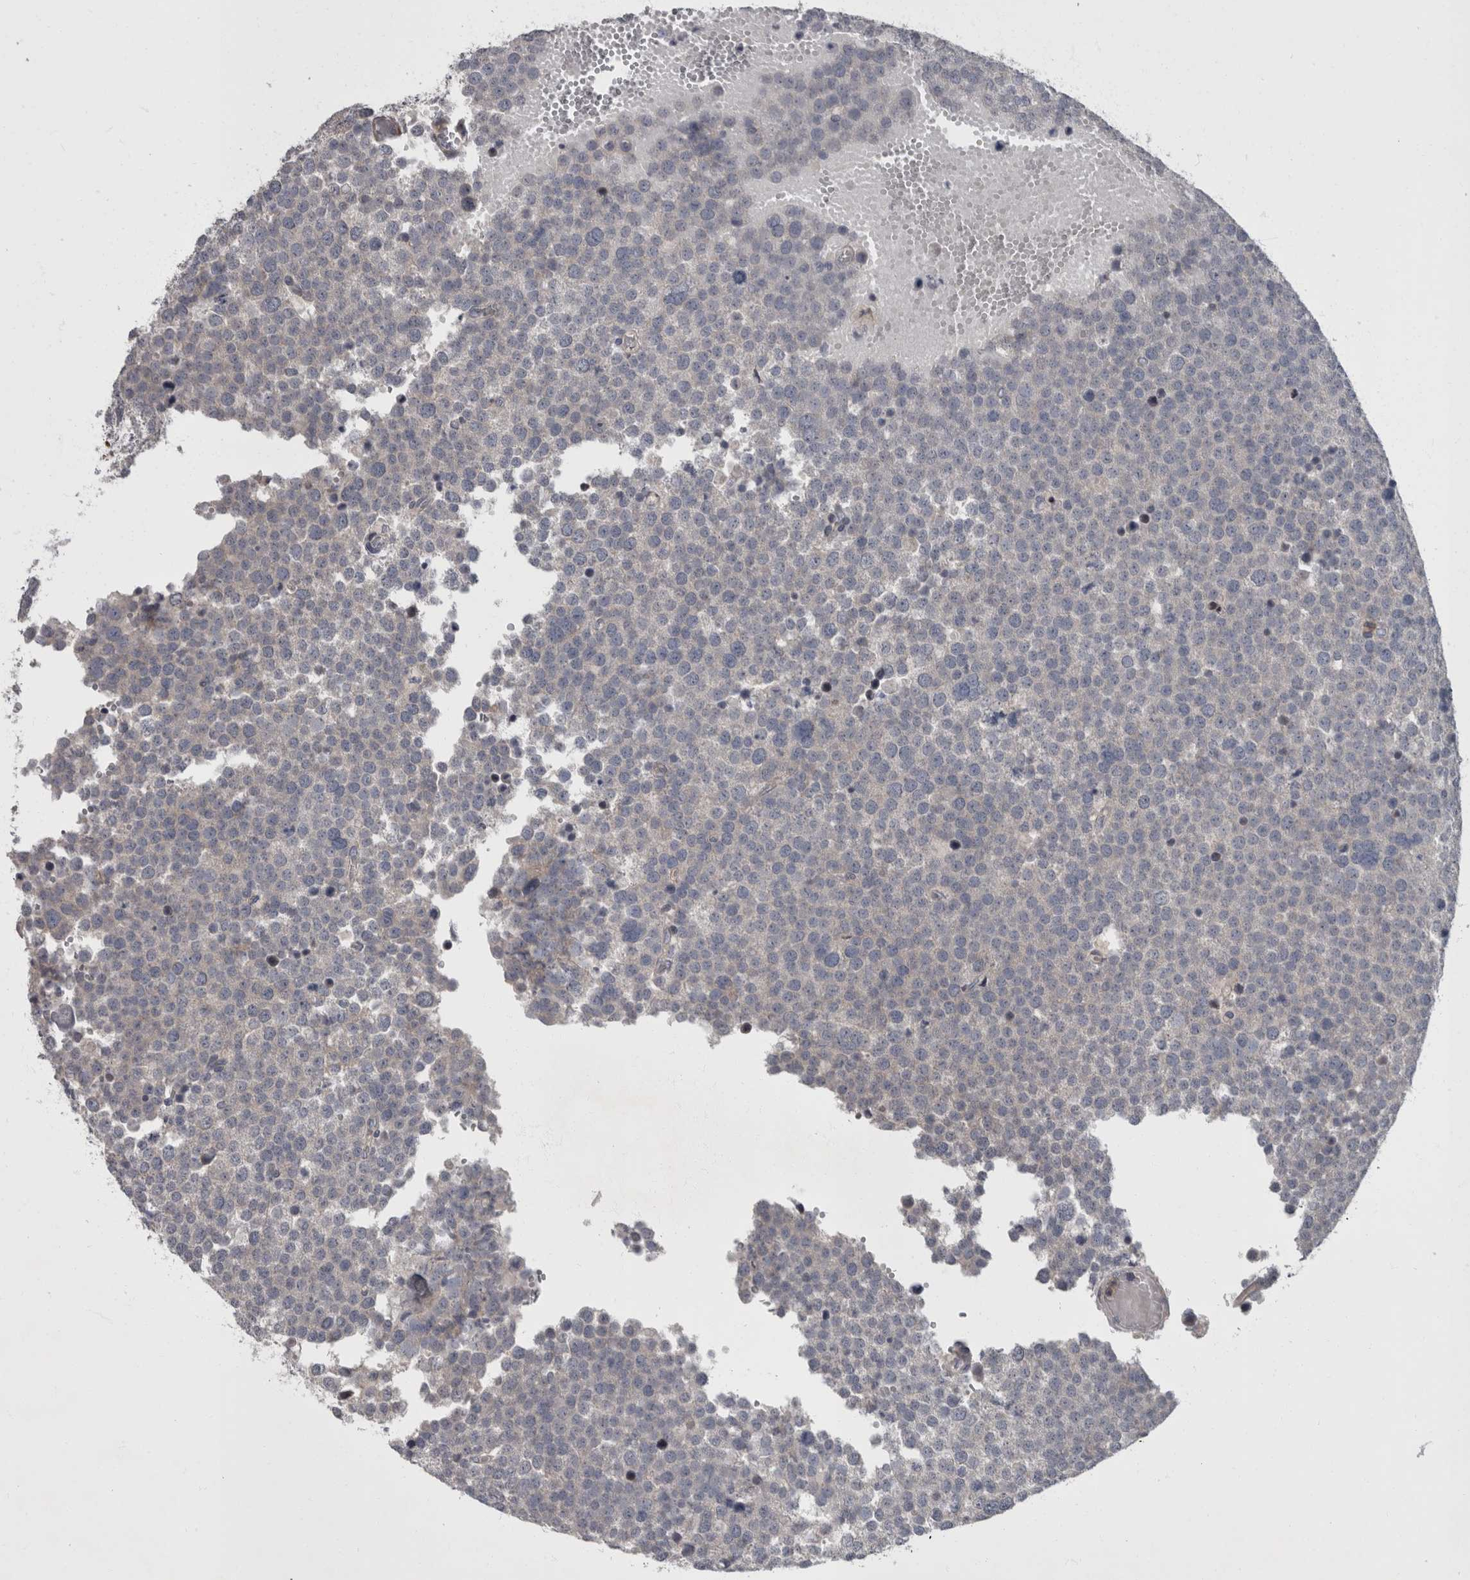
{"staining": {"intensity": "negative", "quantity": "none", "location": "none"}, "tissue": "testis cancer", "cell_type": "Tumor cells", "image_type": "cancer", "snomed": [{"axis": "morphology", "description": "Seminoma, NOS"}, {"axis": "topography", "description": "Testis"}], "caption": "Tumor cells are negative for protein expression in human testis cancer (seminoma).", "gene": "CDC42BPG", "patient": {"sex": "male", "age": 71}}